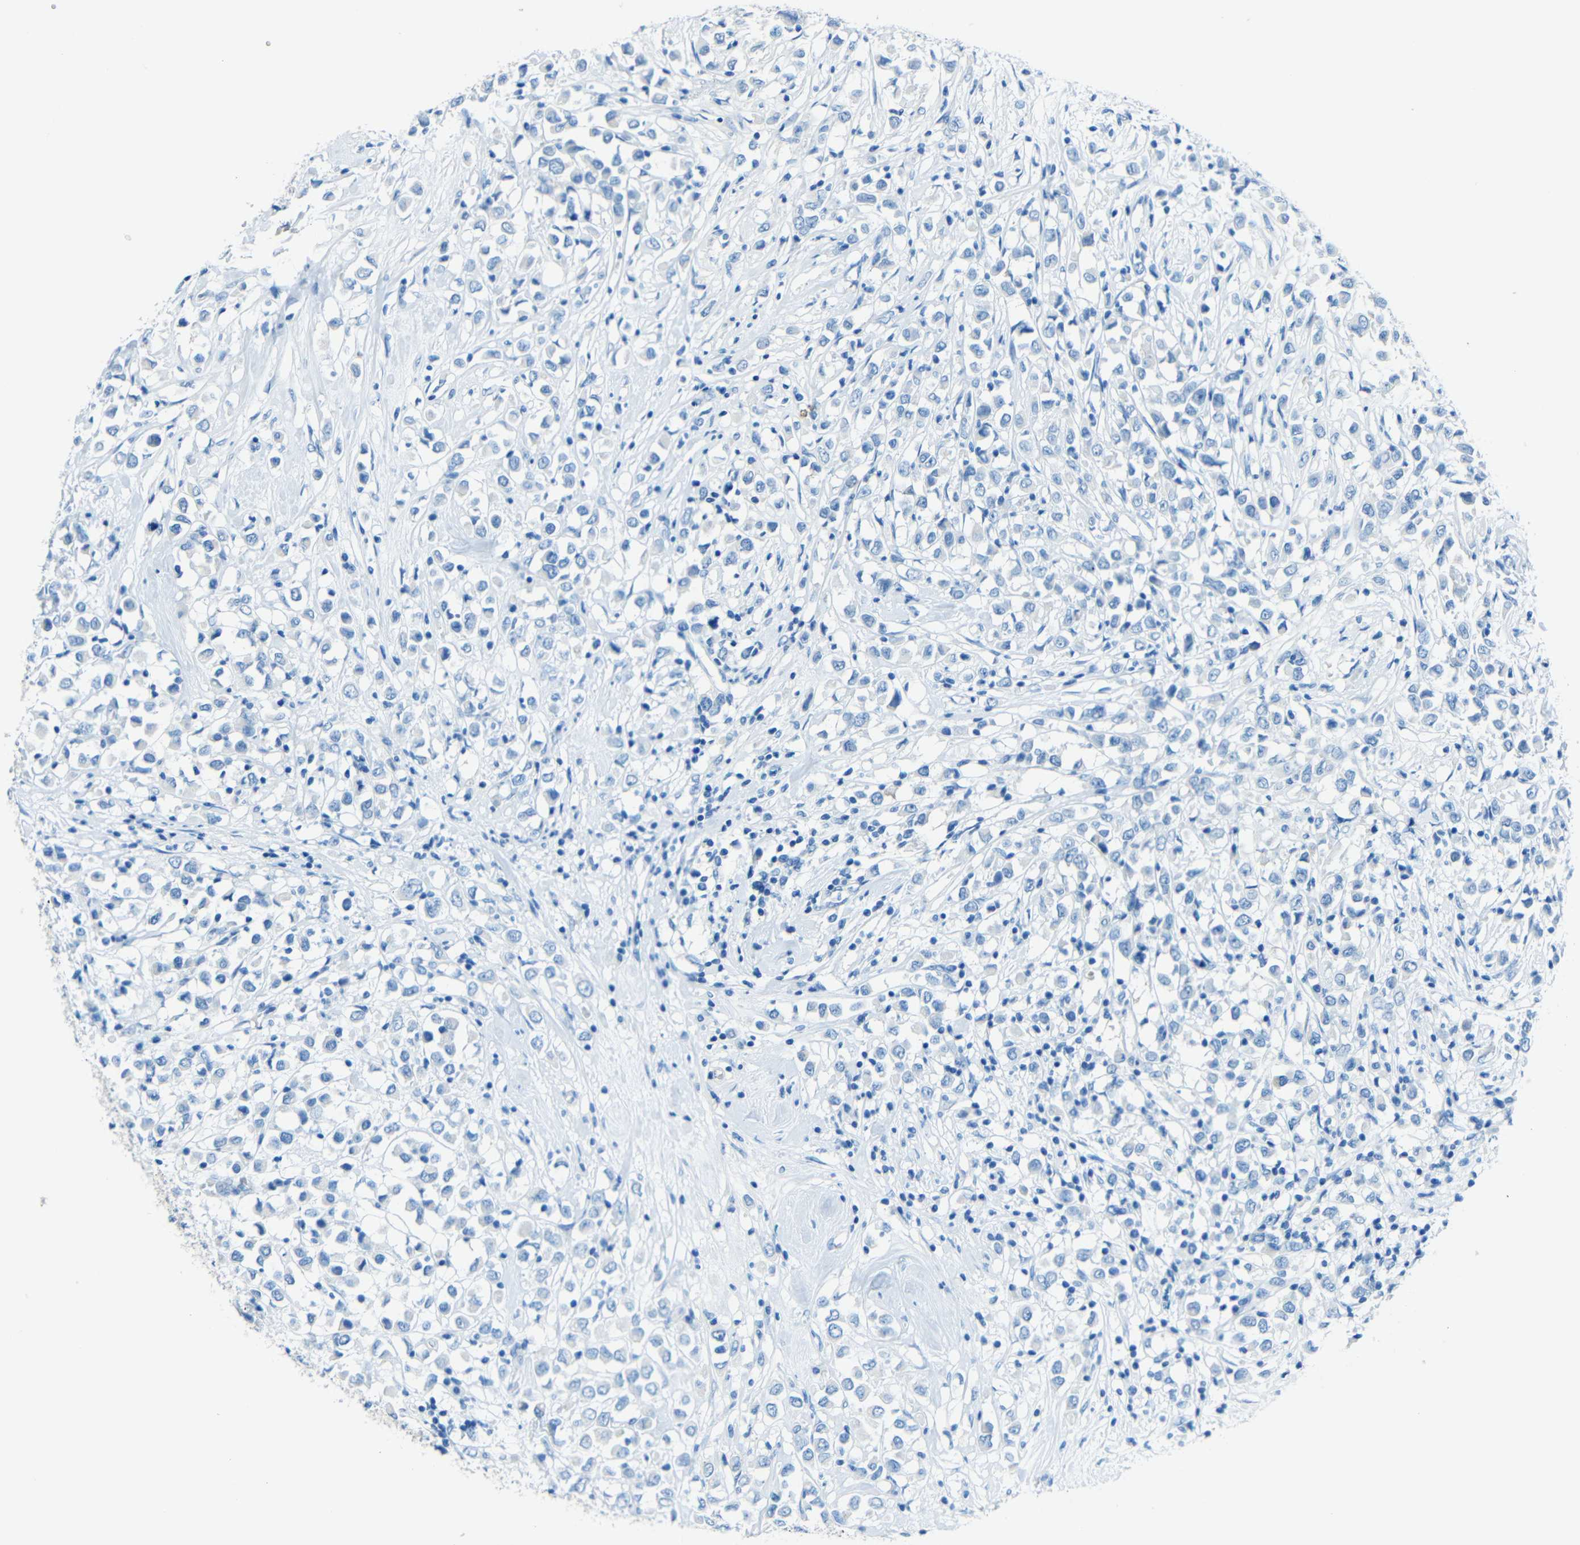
{"staining": {"intensity": "negative", "quantity": "none", "location": "none"}, "tissue": "breast cancer", "cell_type": "Tumor cells", "image_type": "cancer", "snomed": [{"axis": "morphology", "description": "Duct carcinoma"}, {"axis": "topography", "description": "Breast"}], "caption": "IHC of breast cancer demonstrates no expression in tumor cells.", "gene": "TUBB4B", "patient": {"sex": "female", "age": 61}}